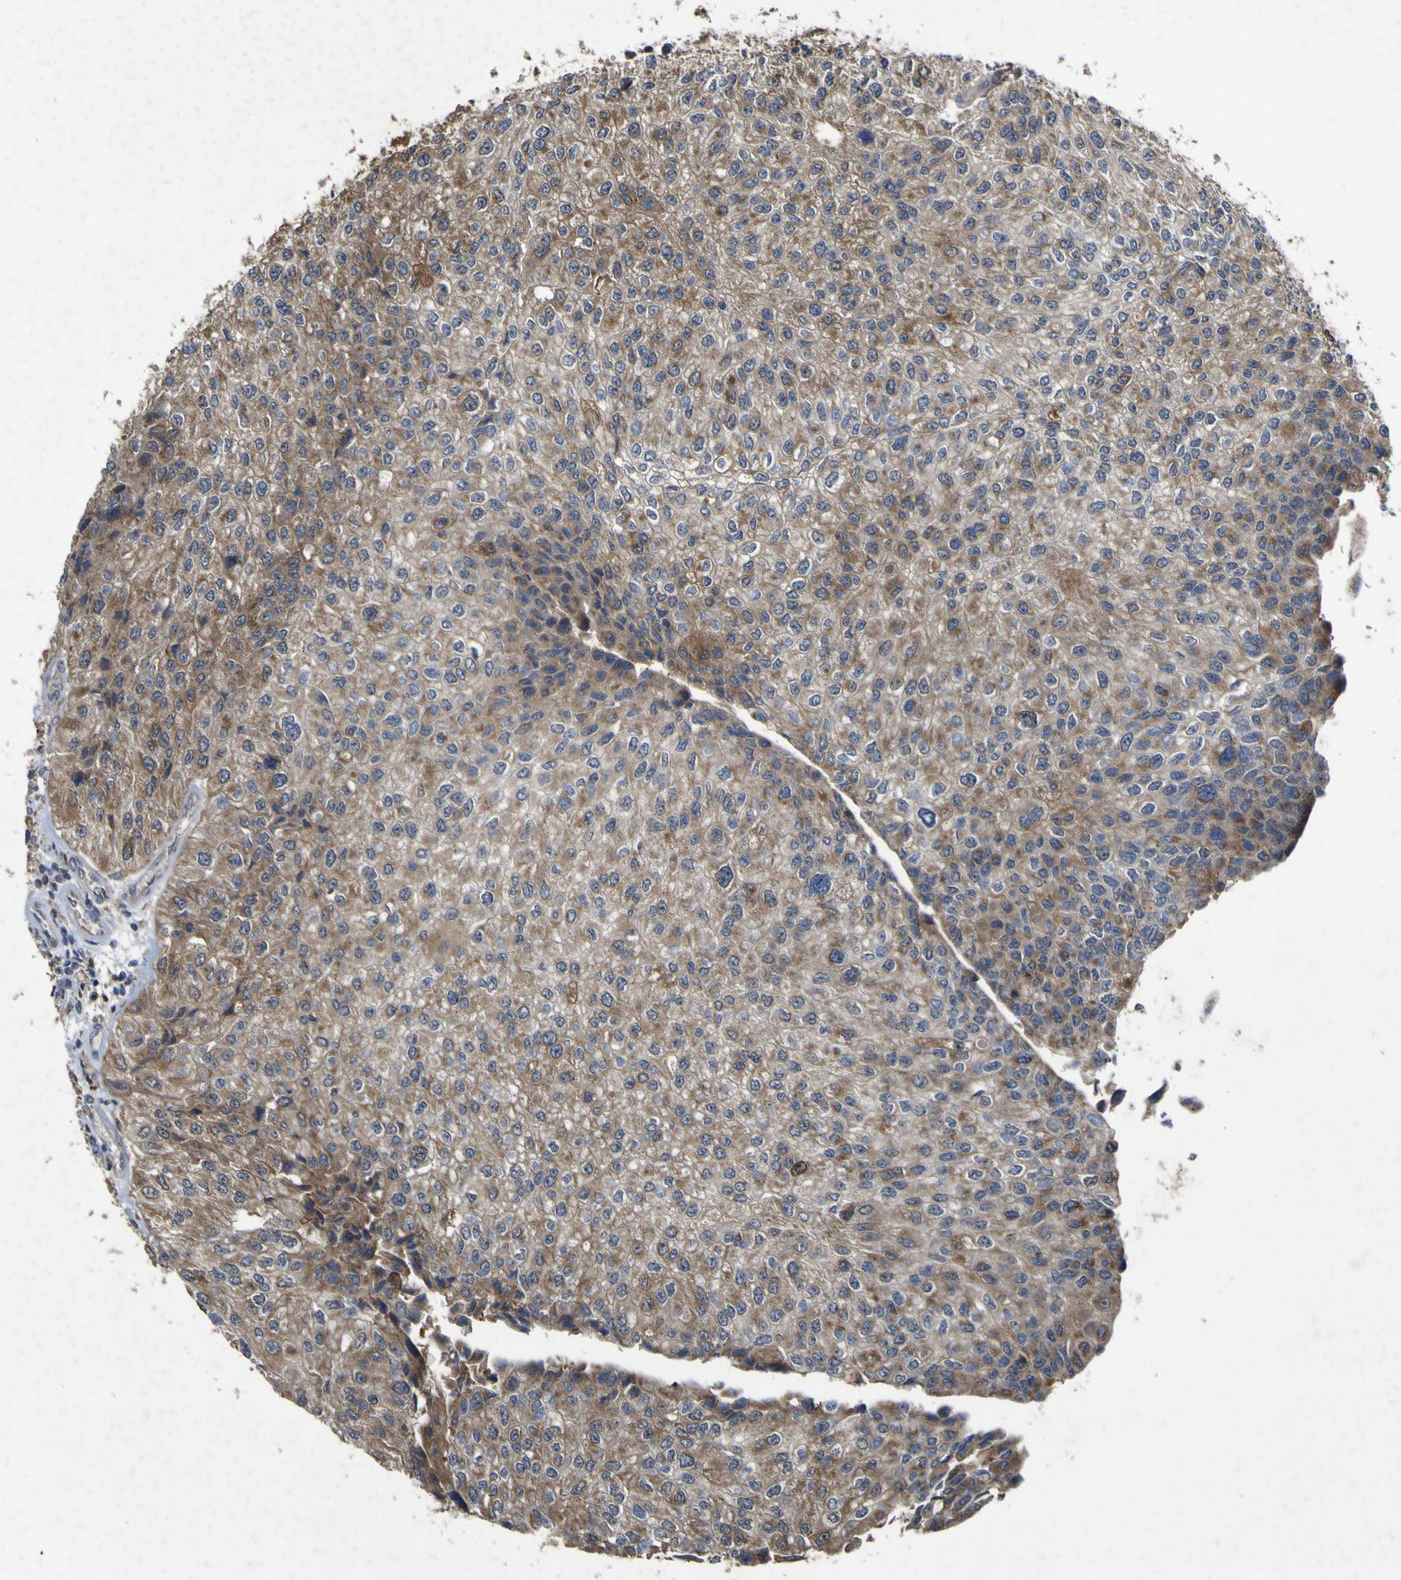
{"staining": {"intensity": "moderate", "quantity": ">75%", "location": "cytoplasmic/membranous"}, "tissue": "urothelial cancer", "cell_type": "Tumor cells", "image_type": "cancer", "snomed": [{"axis": "morphology", "description": "Urothelial carcinoma, High grade"}, {"axis": "topography", "description": "Kidney"}, {"axis": "topography", "description": "Urinary bladder"}], "caption": "High-magnification brightfield microscopy of urothelial cancer stained with DAB (brown) and counterstained with hematoxylin (blue). tumor cells exhibit moderate cytoplasmic/membranous expression is appreciated in approximately>75% of cells. The protein of interest is stained brown, and the nuclei are stained in blue (DAB (3,3'-diaminobenzidine) IHC with brightfield microscopy, high magnification).", "gene": "IRAK2", "patient": {"sex": "male", "age": 77}}